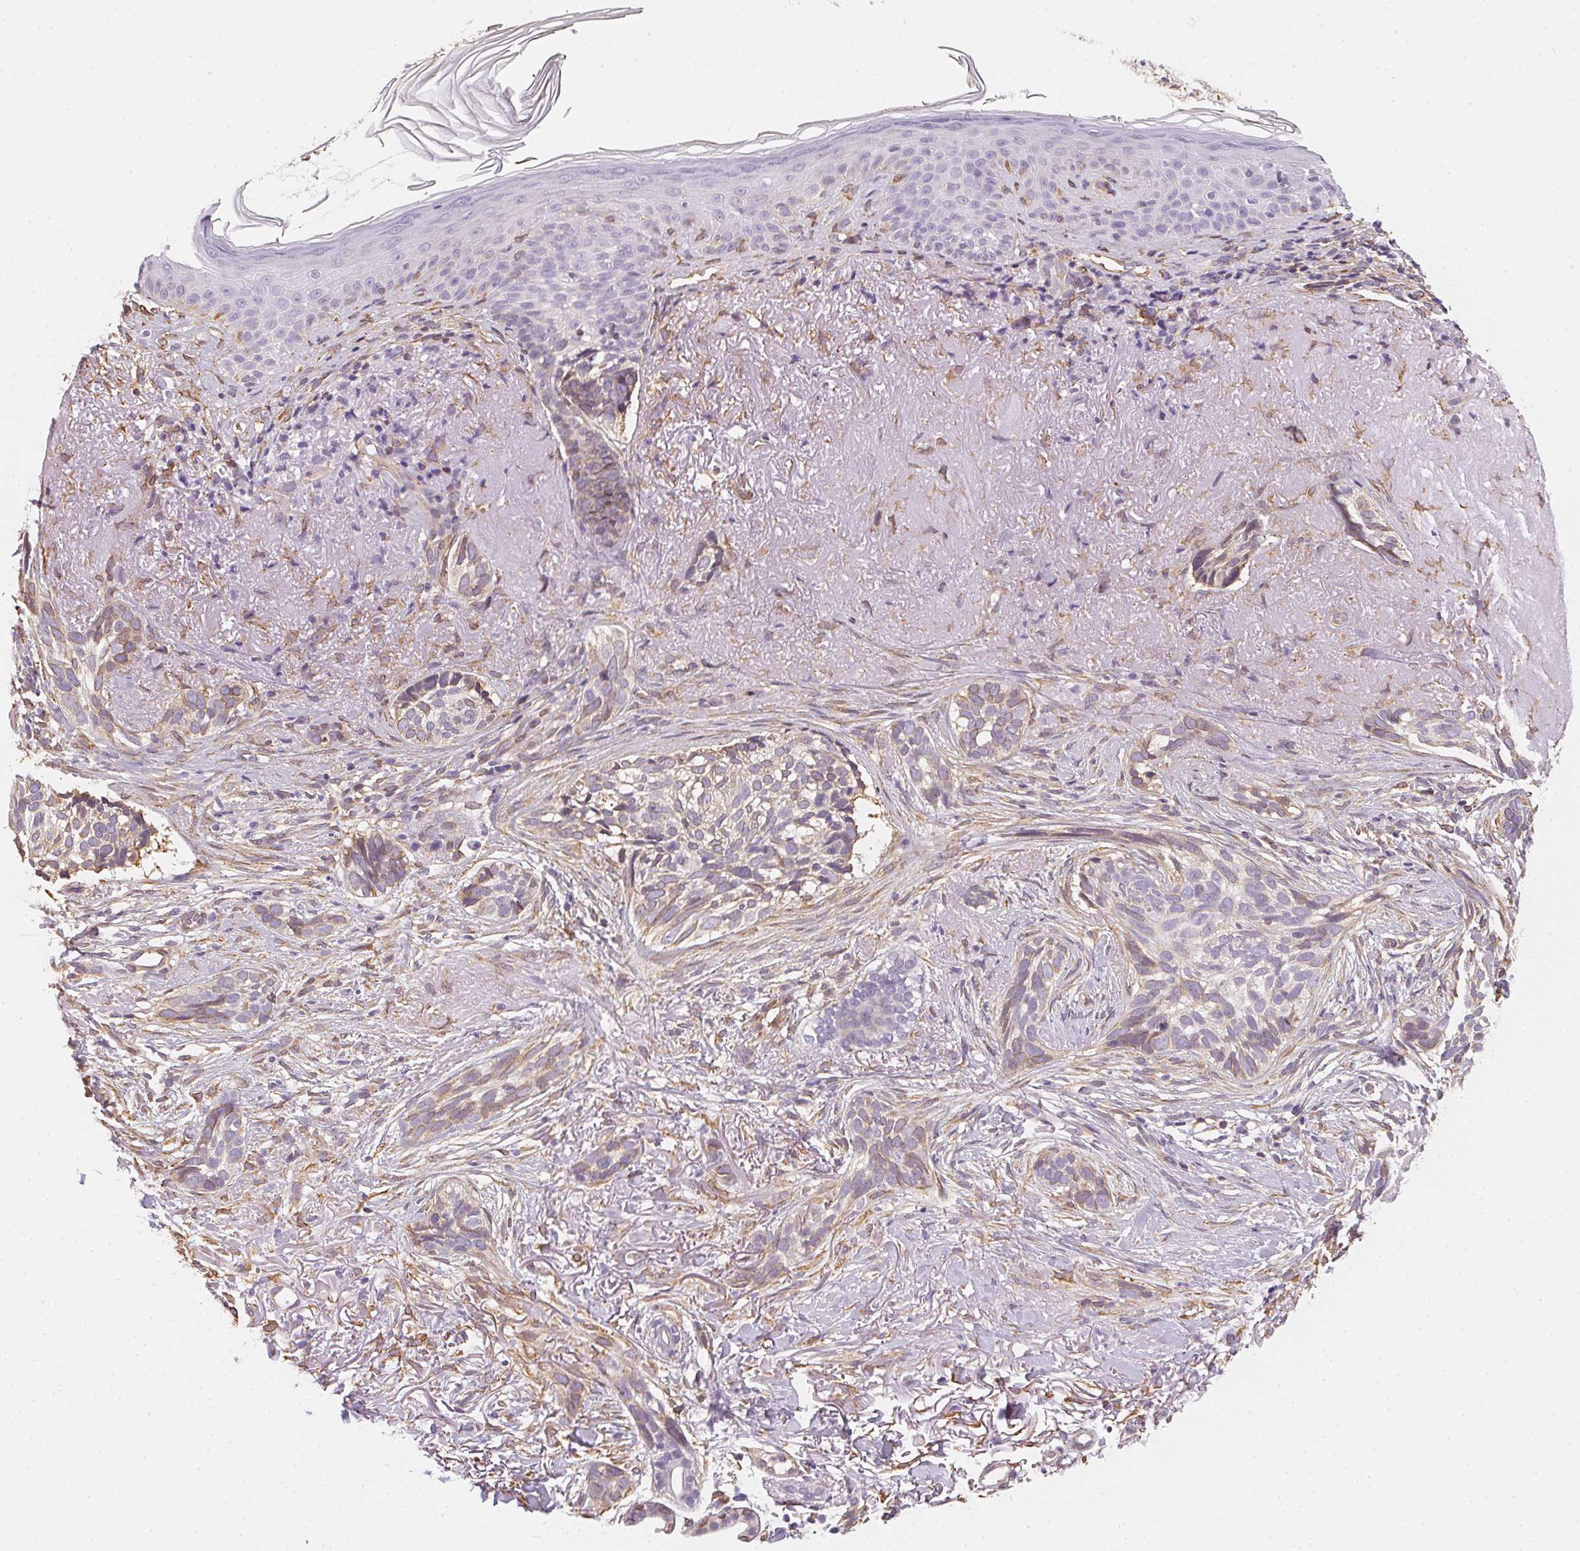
{"staining": {"intensity": "weak", "quantity": "<25%", "location": "cytoplasmic/membranous"}, "tissue": "skin cancer", "cell_type": "Tumor cells", "image_type": "cancer", "snomed": [{"axis": "morphology", "description": "Basal cell carcinoma"}, {"axis": "morphology", "description": "BCC, high aggressive"}, {"axis": "topography", "description": "Skin"}], "caption": "The immunohistochemistry (IHC) histopathology image has no significant expression in tumor cells of skin basal cell carcinoma tissue.", "gene": "RSBN1", "patient": {"sex": "female", "age": 86}}